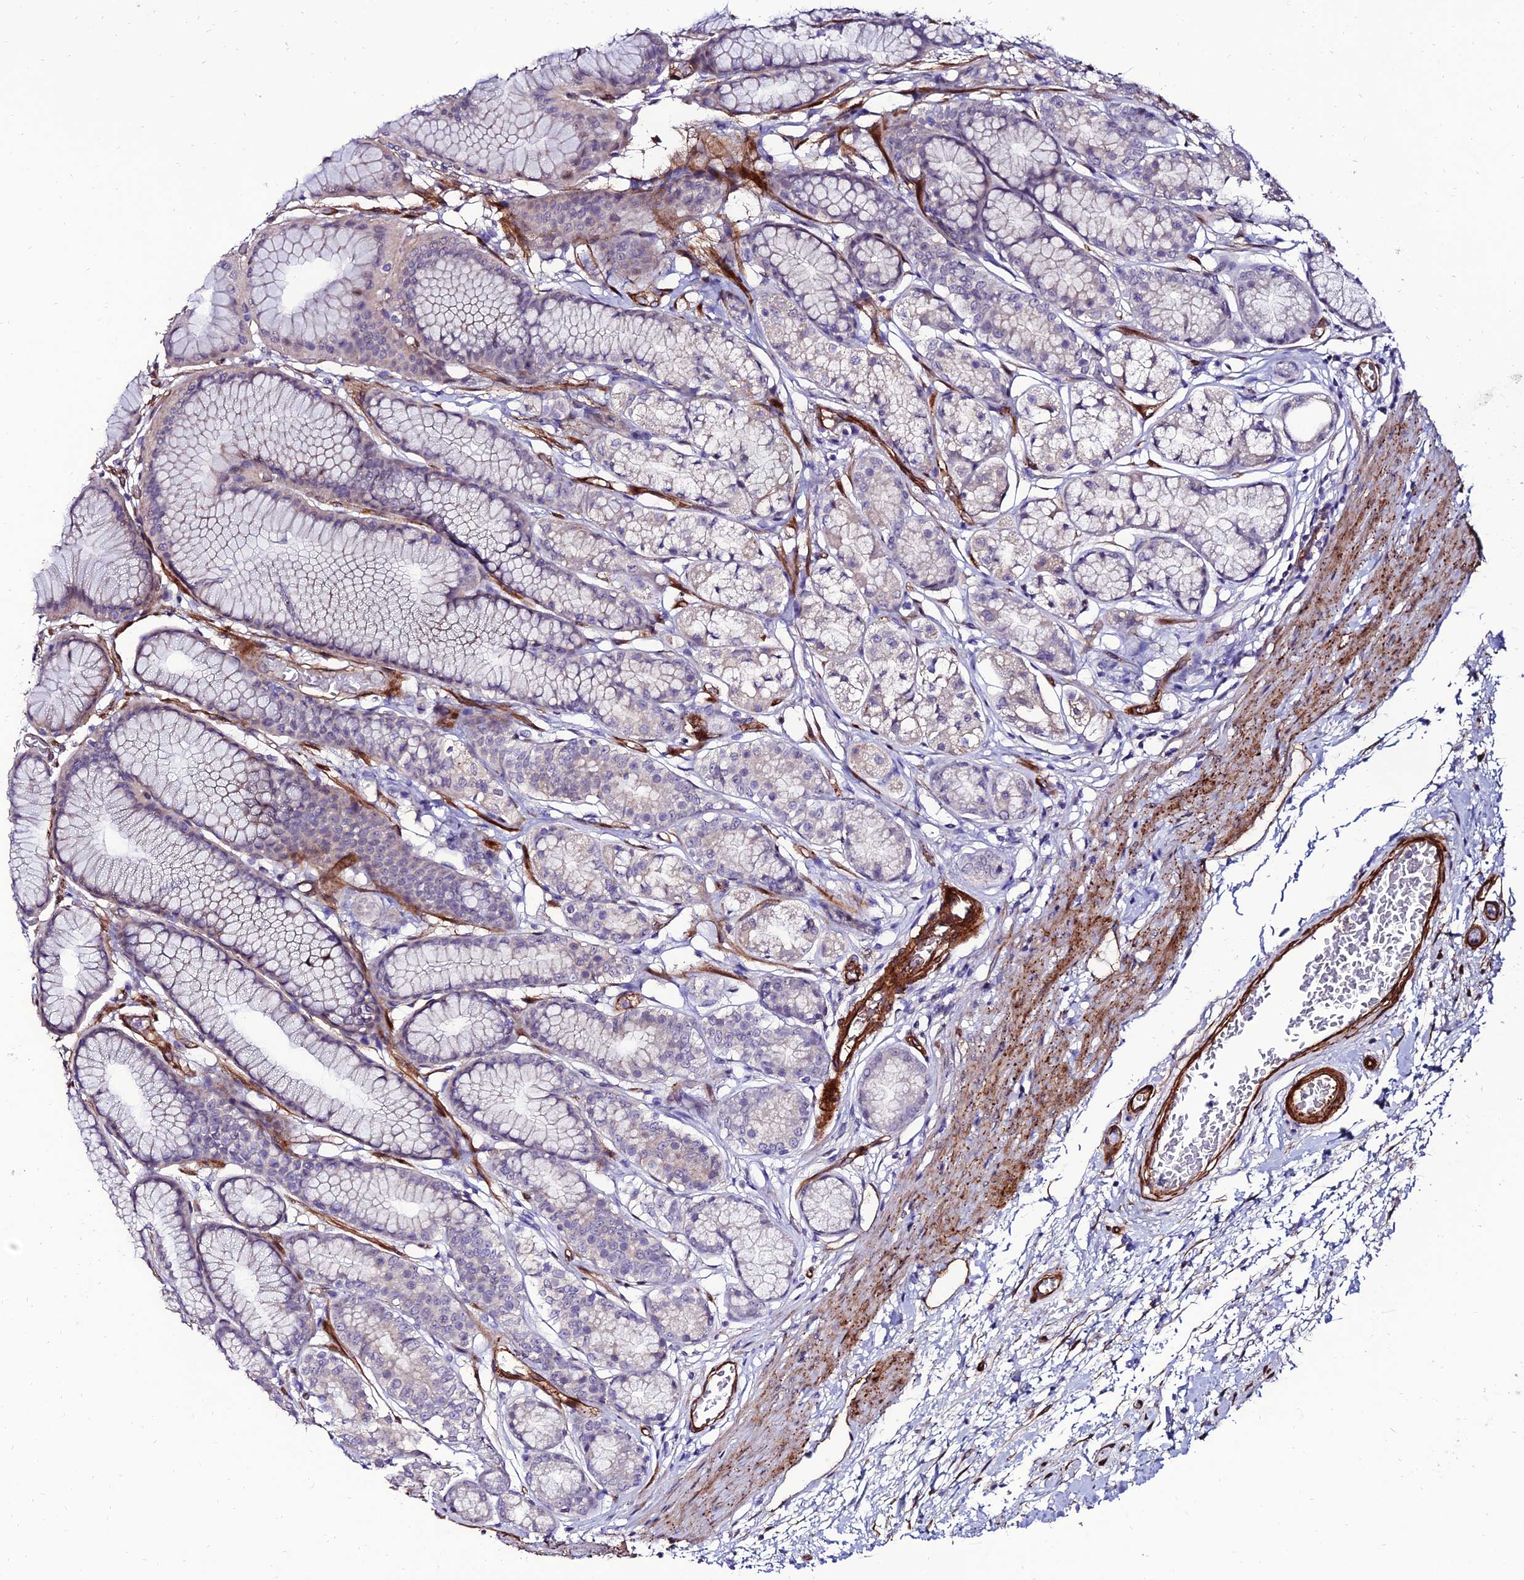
{"staining": {"intensity": "weak", "quantity": "25%-75%", "location": "cytoplasmic/membranous"}, "tissue": "stomach", "cell_type": "Glandular cells", "image_type": "normal", "snomed": [{"axis": "morphology", "description": "Normal tissue, NOS"}, {"axis": "morphology", "description": "Adenocarcinoma, NOS"}, {"axis": "morphology", "description": "Adenocarcinoma, High grade"}, {"axis": "topography", "description": "Stomach, upper"}, {"axis": "topography", "description": "Stomach"}], "caption": "High-magnification brightfield microscopy of unremarkable stomach stained with DAB (brown) and counterstained with hematoxylin (blue). glandular cells exhibit weak cytoplasmic/membranous staining is seen in about25%-75% of cells. (DAB (3,3'-diaminobenzidine) IHC with brightfield microscopy, high magnification).", "gene": "ALDH3B2", "patient": {"sex": "female", "age": 65}}